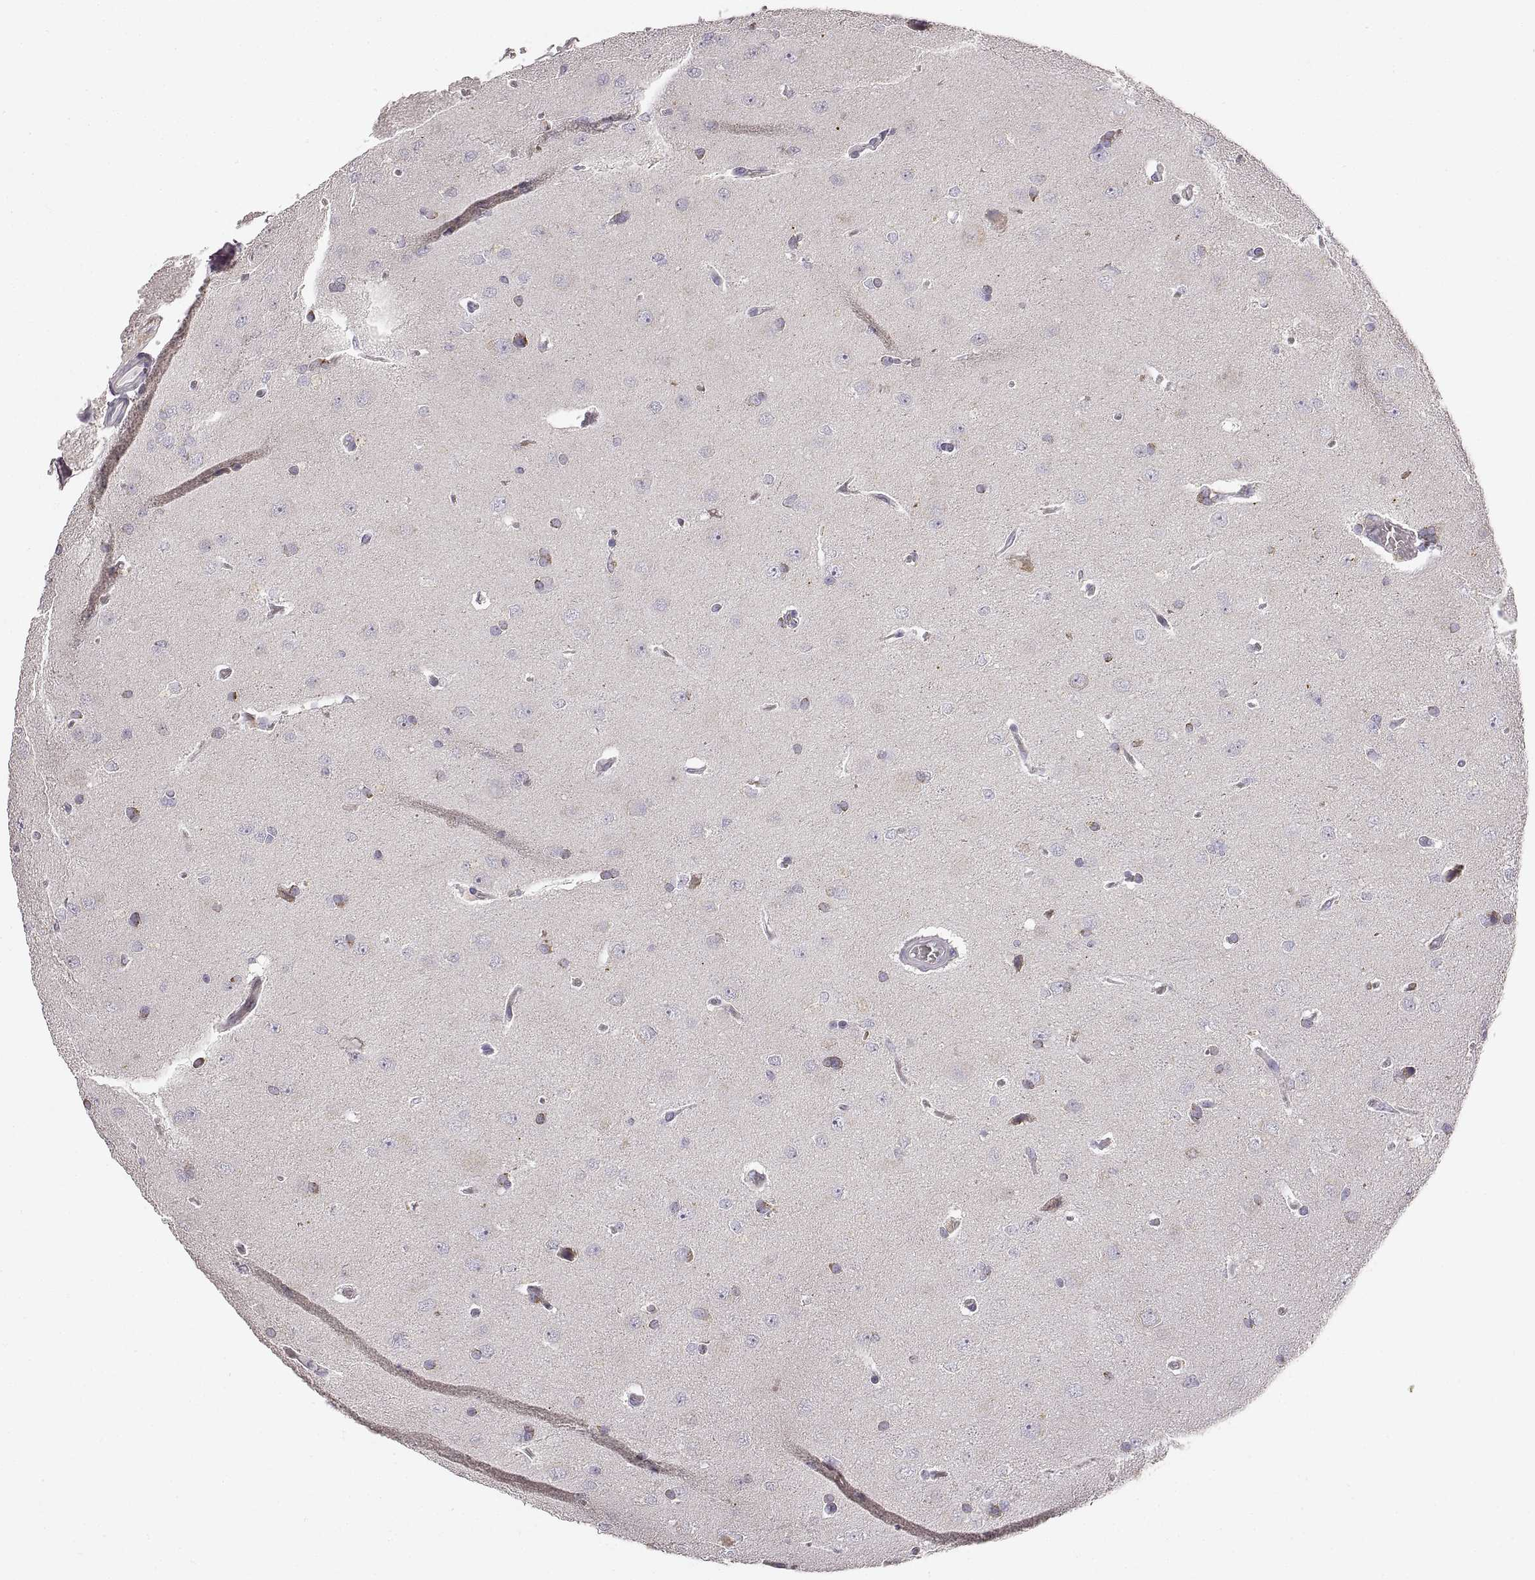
{"staining": {"intensity": "negative", "quantity": "none", "location": "none"}, "tissue": "glioma", "cell_type": "Tumor cells", "image_type": "cancer", "snomed": [{"axis": "morphology", "description": "Glioma, malignant, Low grade"}, {"axis": "topography", "description": "Brain"}], "caption": "Immunohistochemistry (IHC) photomicrograph of human glioma stained for a protein (brown), which exhibits no staining in tumor cells.", "gene": "RDH13", "patient": {"sex": "female", "age": 54}}